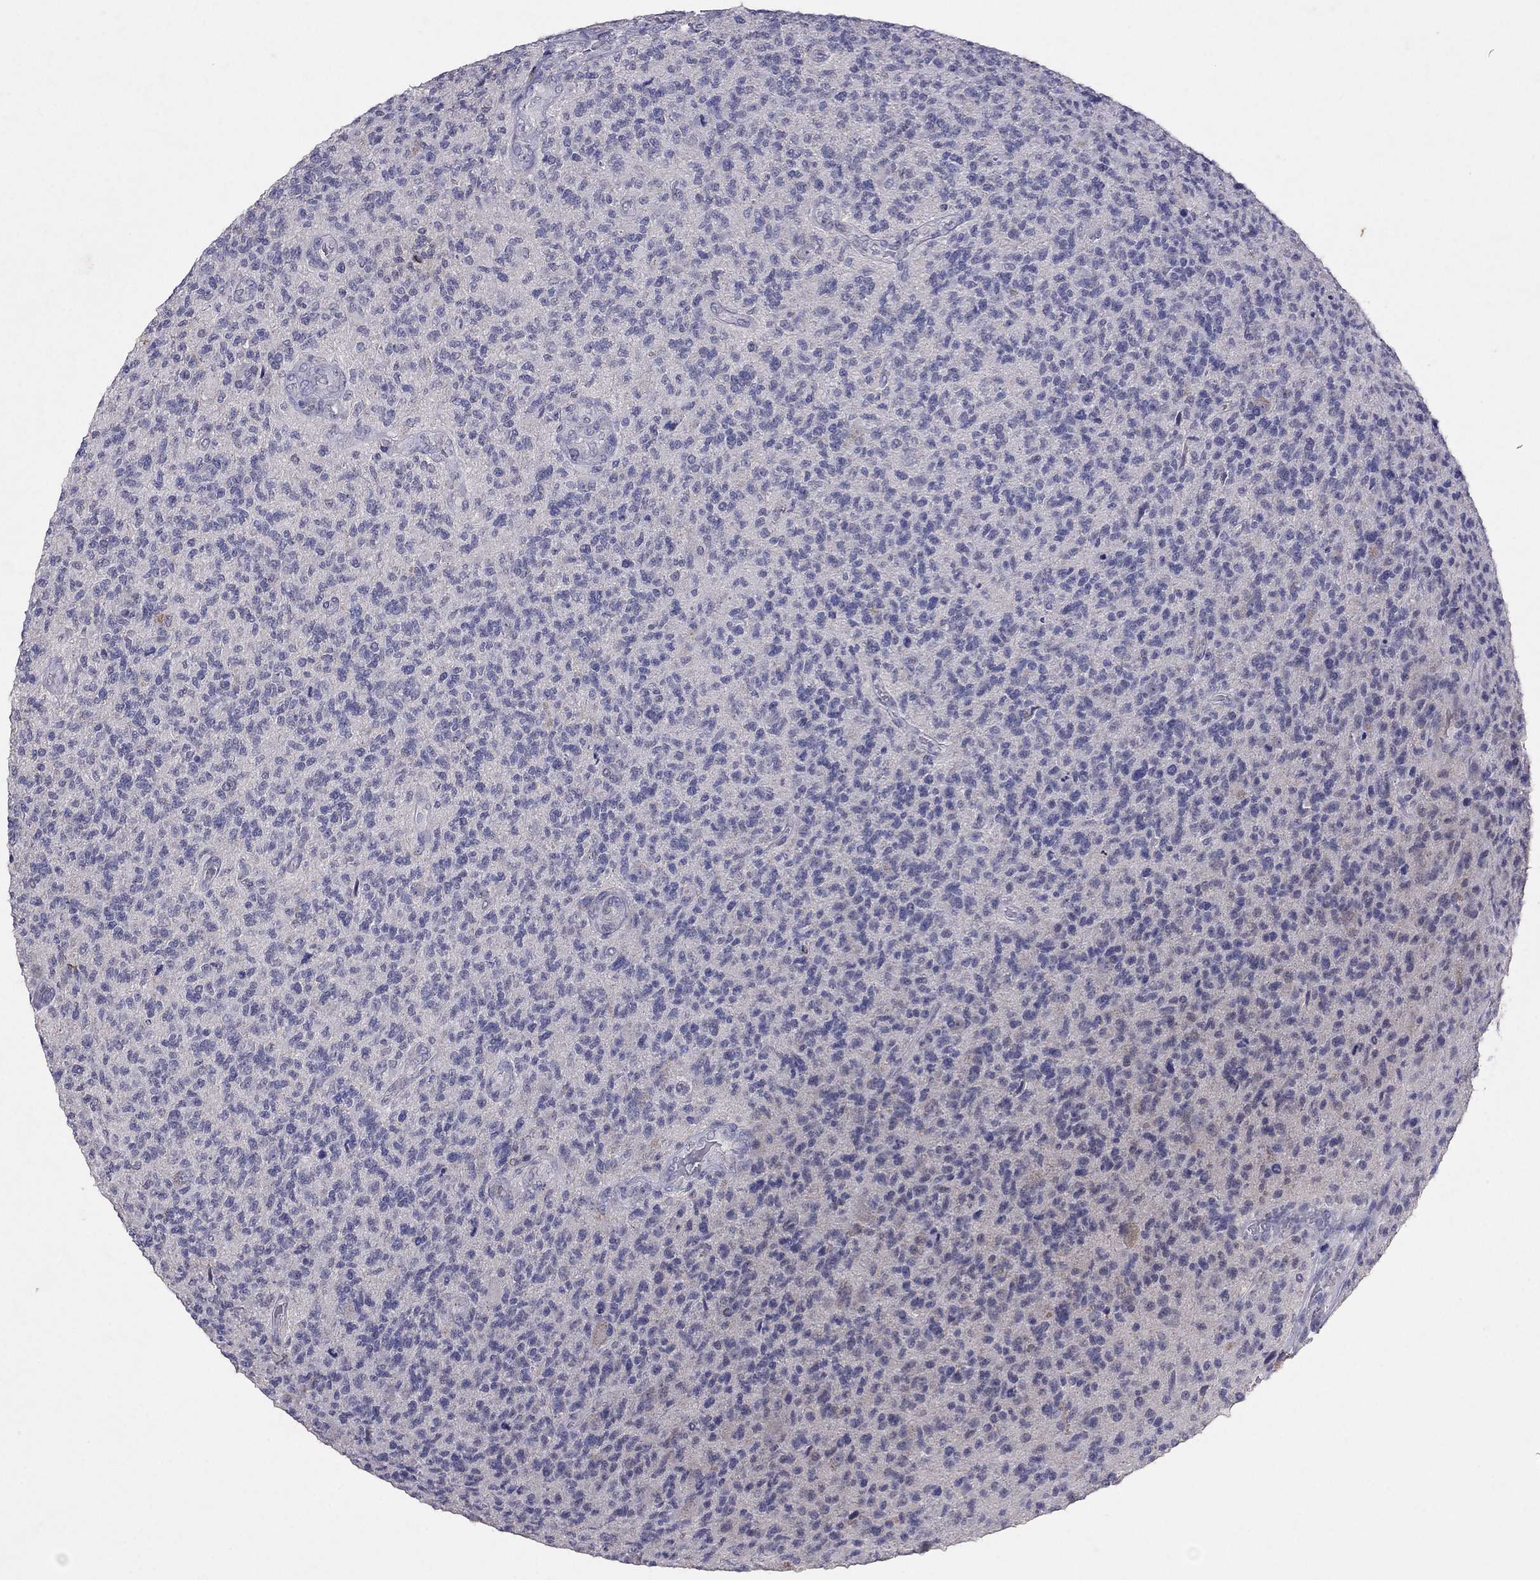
{"staining": {"intensity": "negative", "quantity": "none", "location": "none"}, "tissue": "glioma", "cell_type": "Tumor cells", "image_type": "cancer", "snomed": [{"axis": "morphology", "description": "Glioma, malignant, High grade"}, {"axis": "topography", "description": "Brain"}], "caption": "Tumor cells show no significant positivity in glioma.", "gene": "FST", "patient": {"sex": "male", "age": 56}}